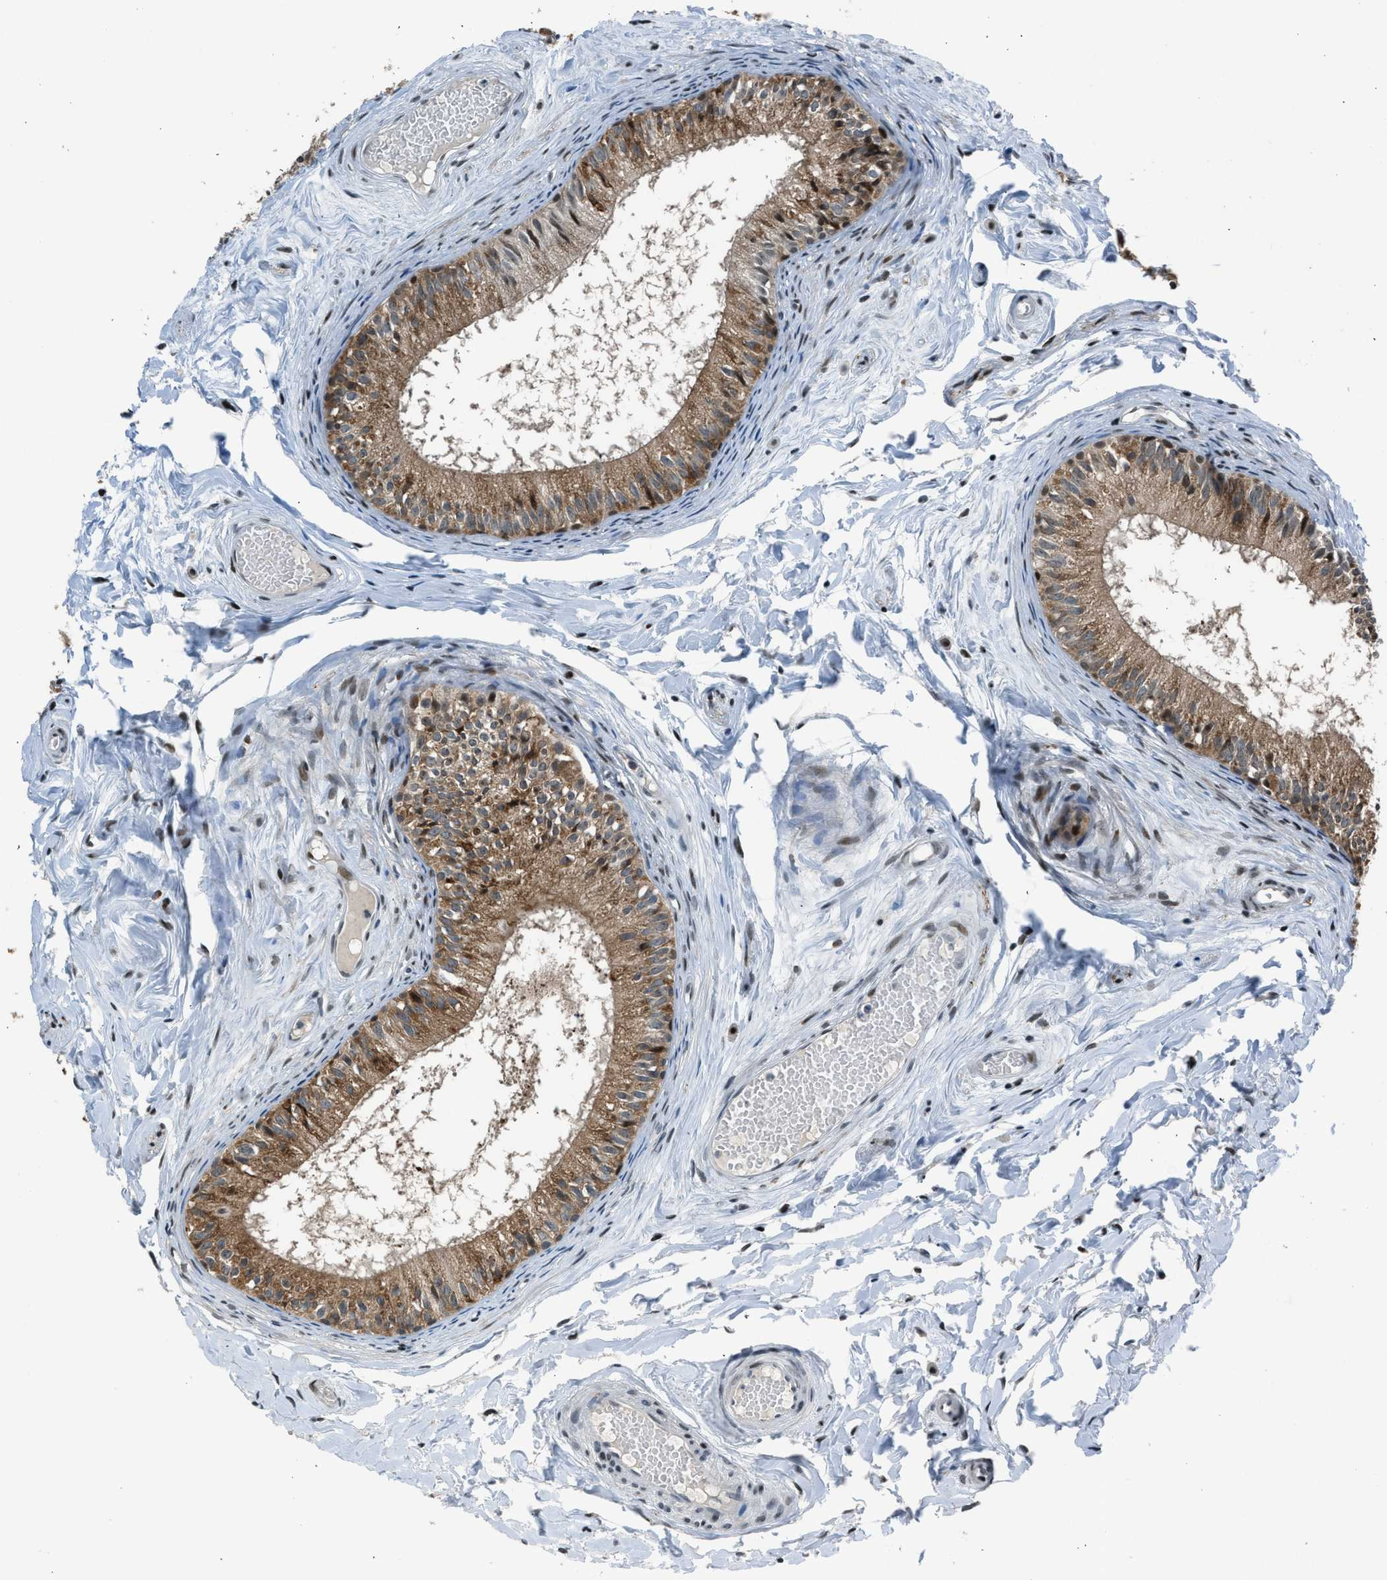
{"staining": {"intensity": "moderate", "quantity": ">75%", "location": "cytoplasmic/membranous"}, "tissue": "epididymis", "cell_type": "Glandular cells", "image_type": "normal", "snomed": [{"axis": "morphology", "description": "Normal tissue, NOS"}, {"axis": "topography", "description": "Epididymis"}], "caption": "Epididymis was stained to show a protein in brown. There is medium levels of moderate cytoplasmic/membranous expression in approximately >75% of glandular cells. (DAB = brown stain, brightfield microscopy at high magnification).", "gene": "RNF41", "patient": {"sex": "male", "age": 46}}